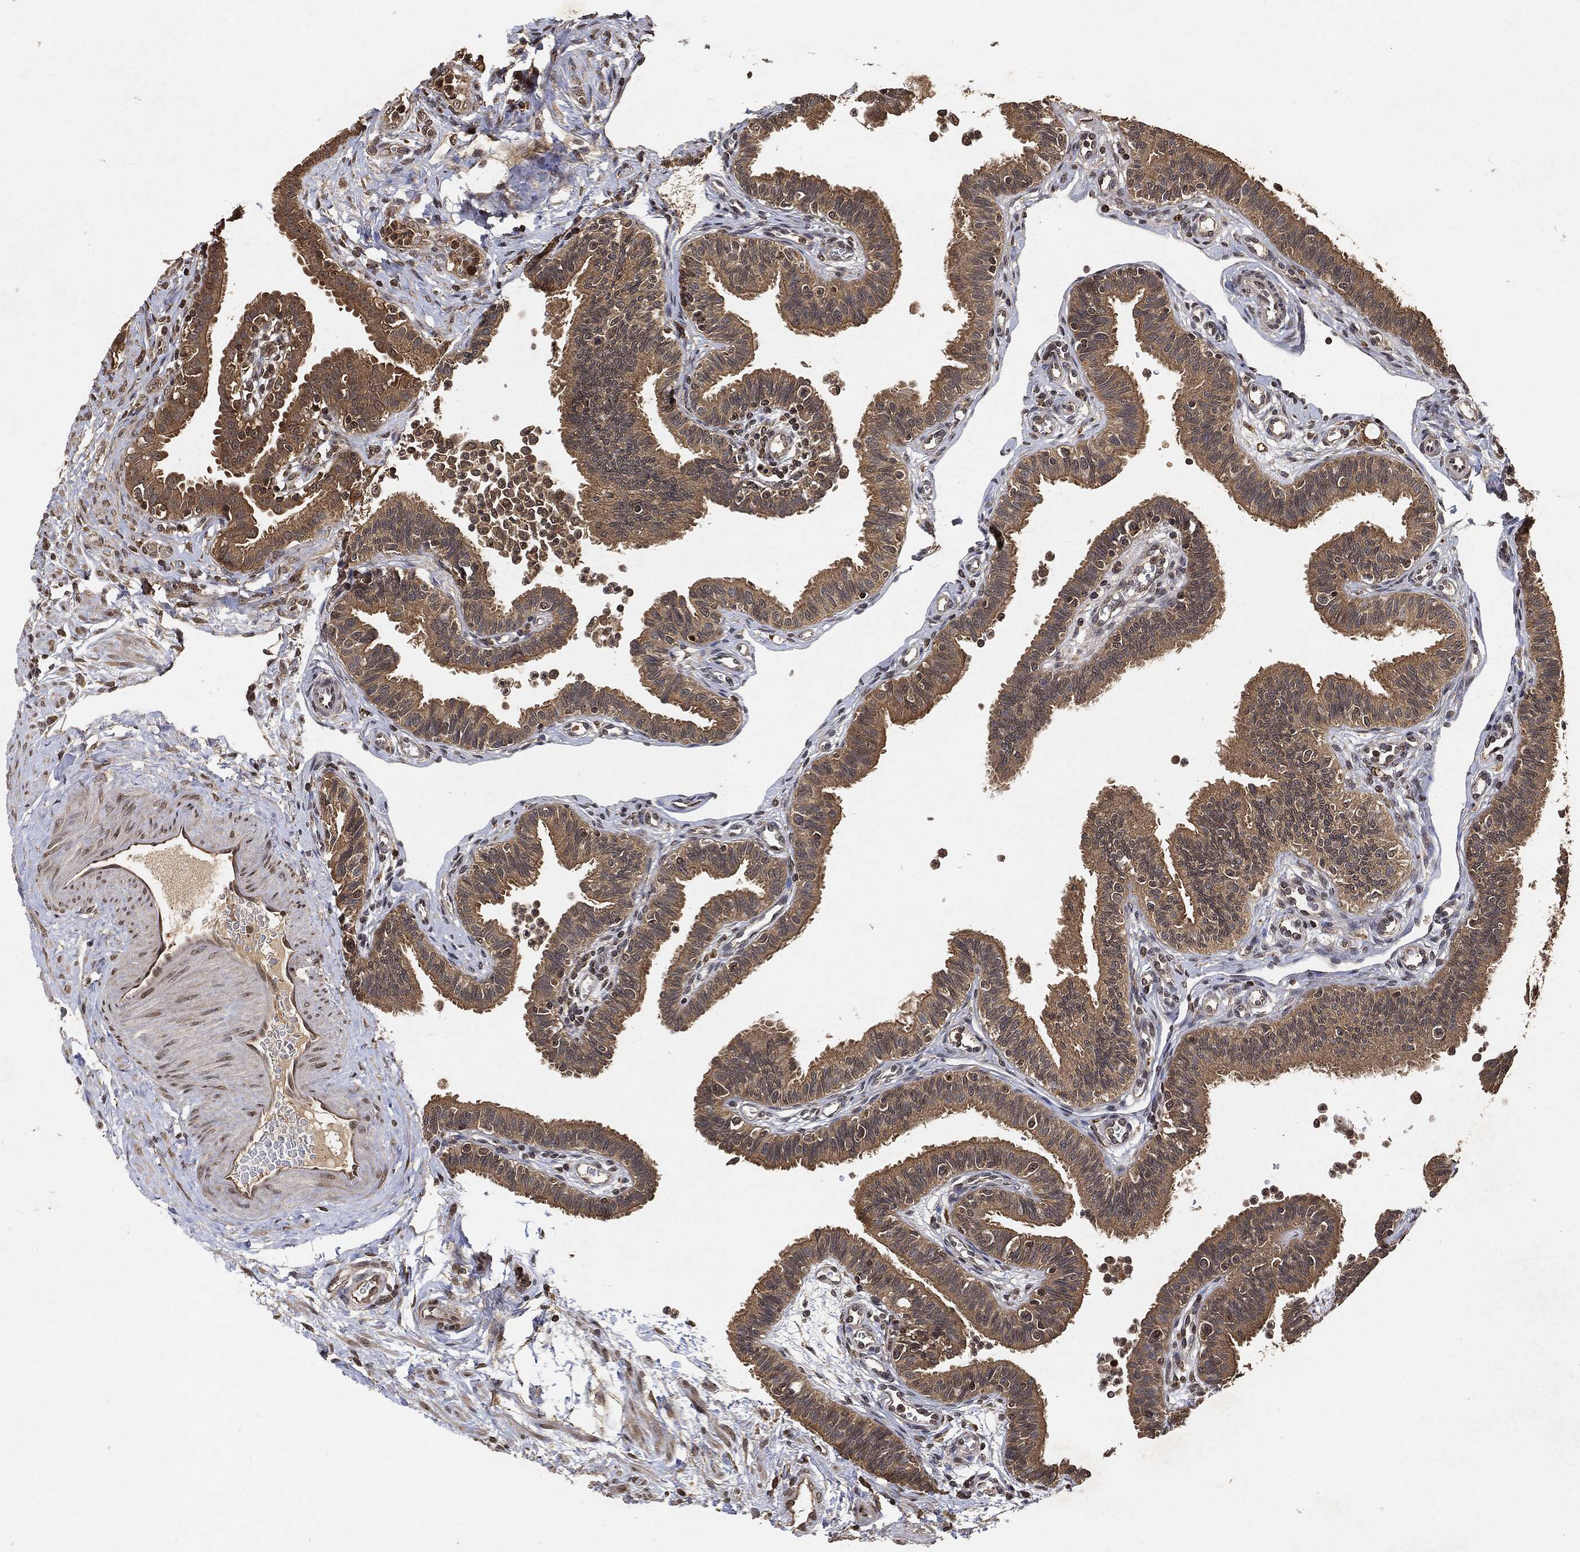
{"staining": {"intensity": "moderate", "quantity": ">75%", "location": "cytoplasmic/membranous"}, "tissue": "fallopian tube", "cell_type": "Glandular cells", "image_type": "normal", "snomed": [{"axis": "morphology", "description": "Normal tissue, NOS"}, {"axis": "topography", "description": "Fallopian tube"}], "caption": "Immunohistochemistry (IHC) staining of benign fallopian tube, which displays medium levels of moderate cytoplasmic/membranous positivity in approximately >75% of glandular cells indicating moderate cytoplasmic/membranous protein expression. The staining was performed using DAB (3,3'-diaminobenzidine) (brown) for protein detection and nuclei were counterstained in hematoxylin (blue).", "gene": "ZNF226", "patient": {"sex": "female", "age": 36}}